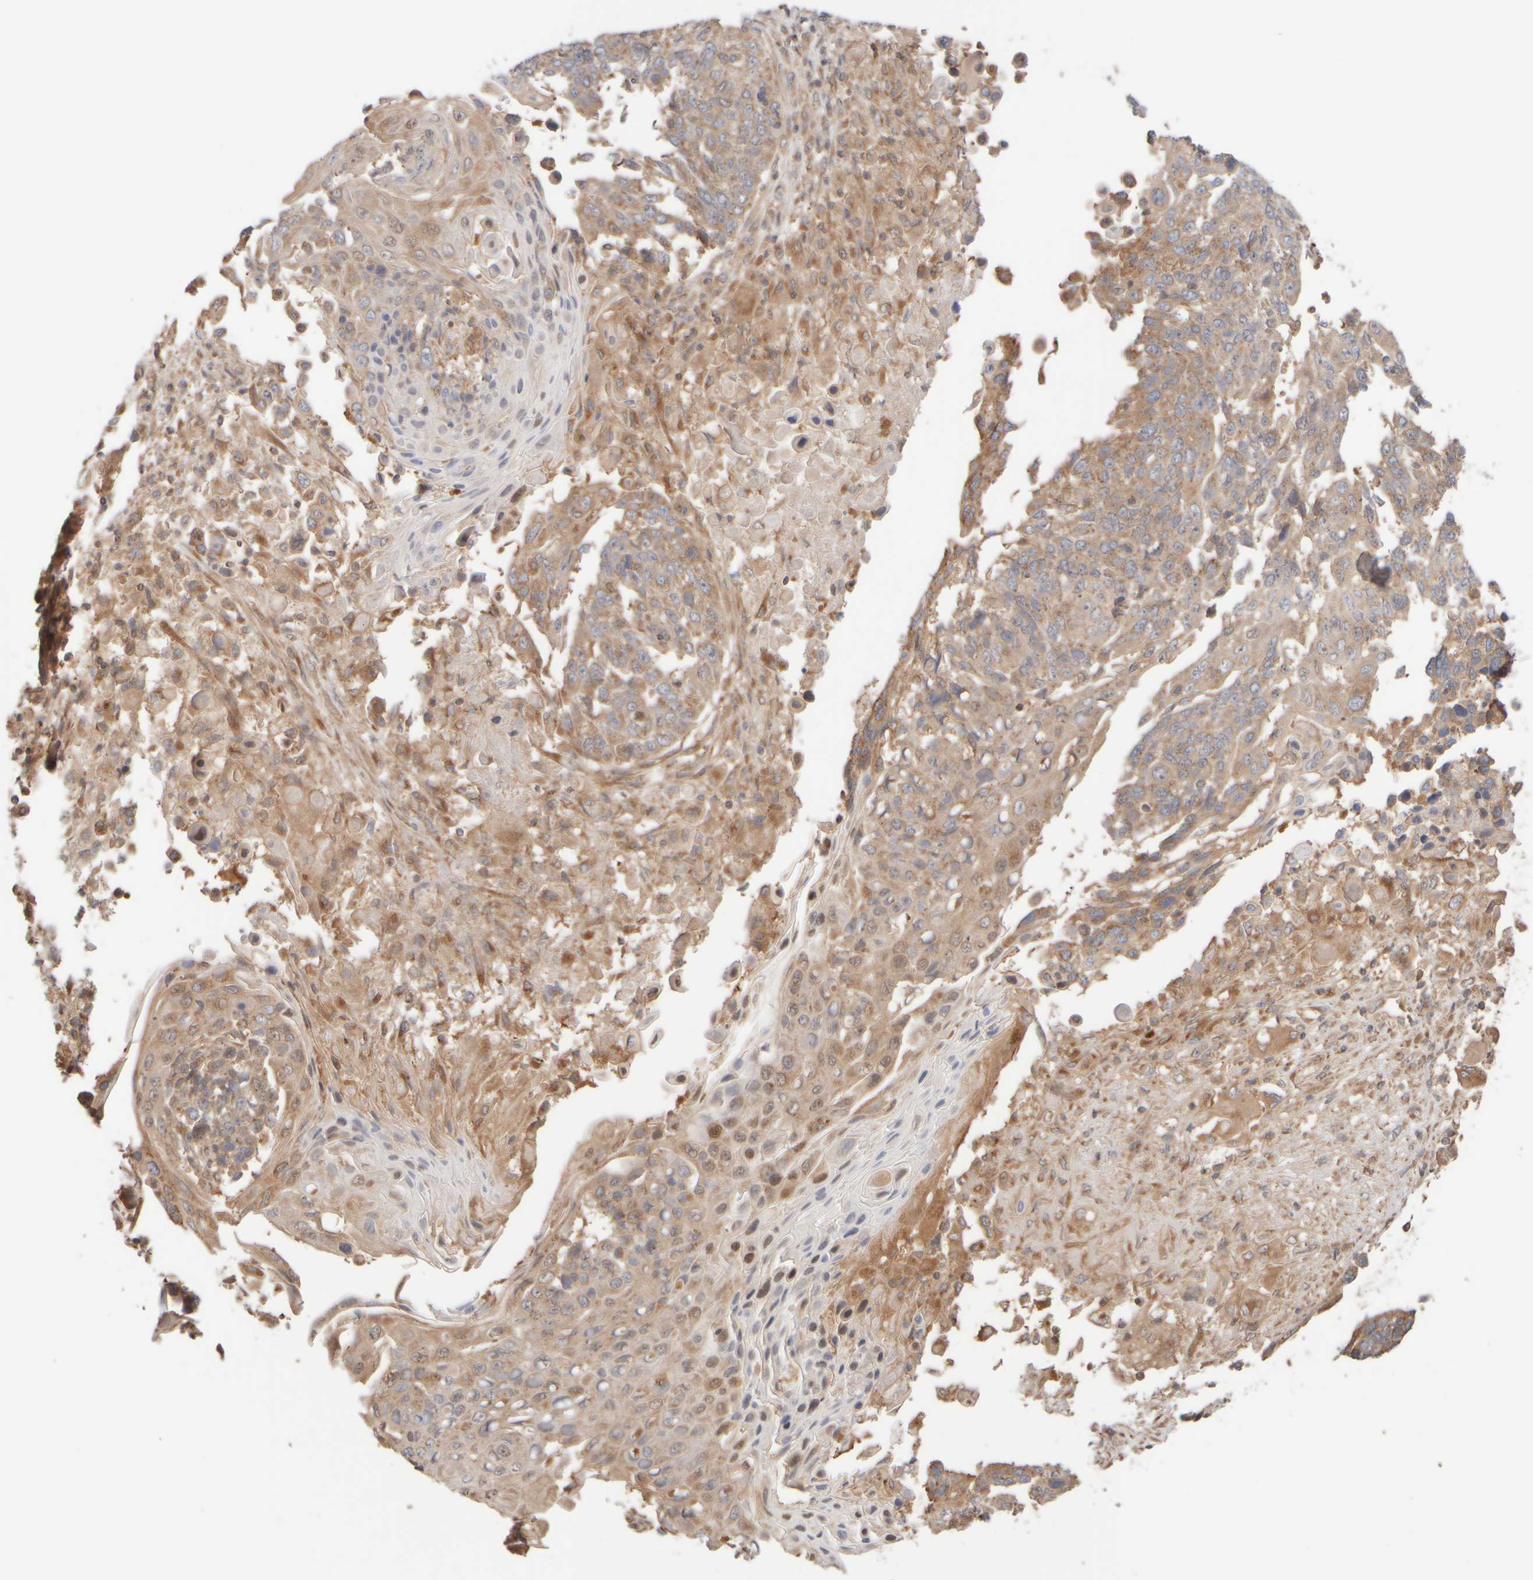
{"staining": {"intensity": "weak", "quantity": ">75%", "location": "cytoplasmic/membranous"}, "tissue": "lung cancer", "cell_type": "Tumor cells", "image_type": "cancer", "snomed": [{"axis": "morphology", "description": "Squamous cell carcinoma, NOS"}, {"axis": "topography", "description": "Lung"}], "caption": "Lung squamous cell carcinoma stained for a protein displays weak cytoplasmic/membranous positivity in tumor cells.", "gene": "RABEP1", "patient": {"sex": "male", "age": 66}}